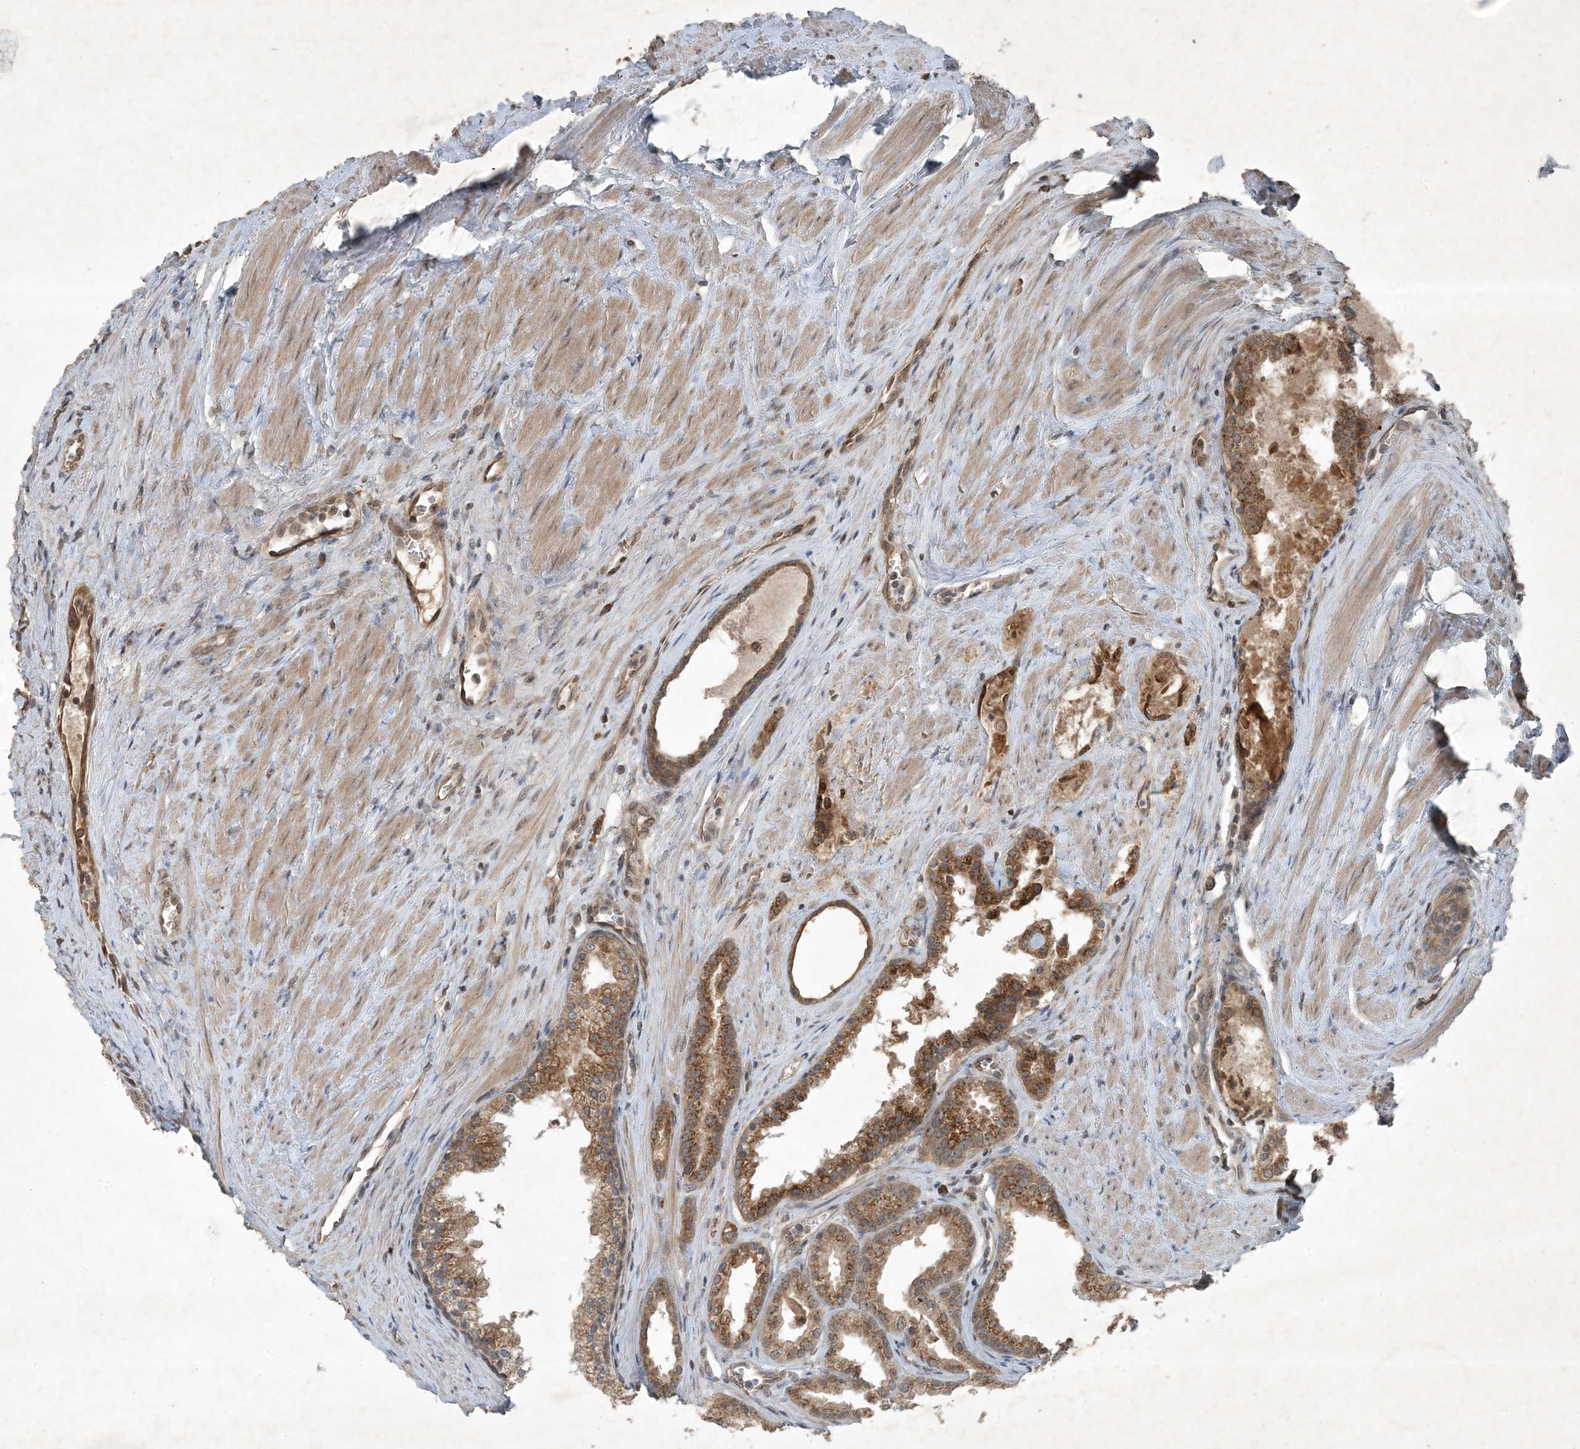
{"staining": {"intensity": "moderate", "quantity": ">75%", "location": "cytoplasmic/membranous"}, "tissue": "prostate cancer", "cell_type": "Tumor cells", "image_type": "cancer", "snomed": [{"axis": "morphology", "description": "Adenocarcinoma, High grade"}, {"axis": "topography", "description": "Prostate"}], "caption": "Brown immunohistochemical staining in prostate cancer (high-grade adenocarcinoma) displays moderate cytoplasmic/membranous positivity in approximately >75% of tumor cells.", "gene": "MDN1", "patient": {"sex": "male", "age": 68}}